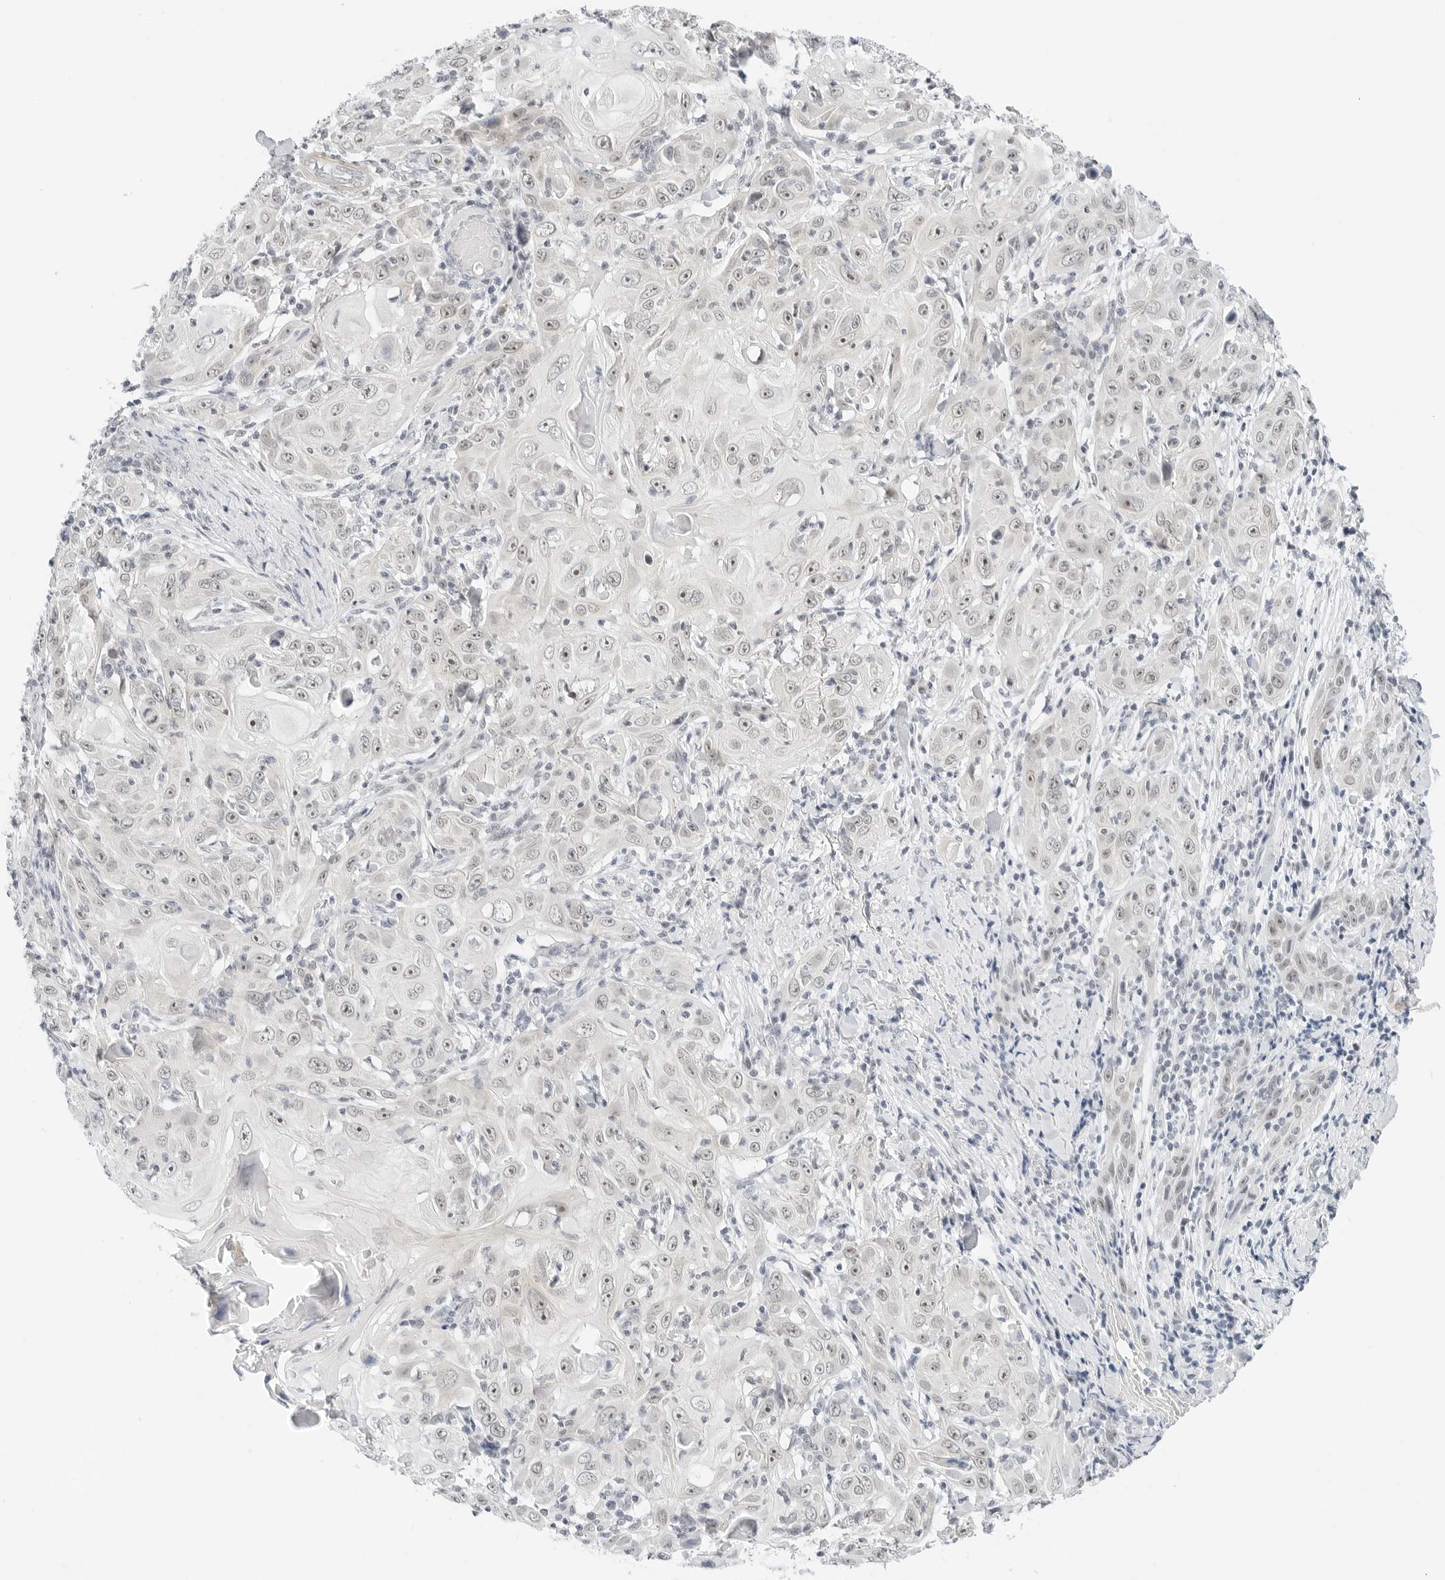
{"staining": {"intensity": "moderate", "quantity": "25%-75%", "location": "nuclear"}, "tissue": "skin cancer", "cell_type": "Tumor cells", "image_type": "cancer", "snomed": [{"axis": "morphology", "description": "Squamous cell carcinoma, NOS"}, {"axis": "topography", "description": "Skin"}], "caption": "Tumor cells reveal medium levels of moderate nuclear staining in about 25%-75% of cells in human skin cancer (squamous cell carcinoma).", "gene": "CCSAP", "patient": {"sex": "female", "age": 88}}